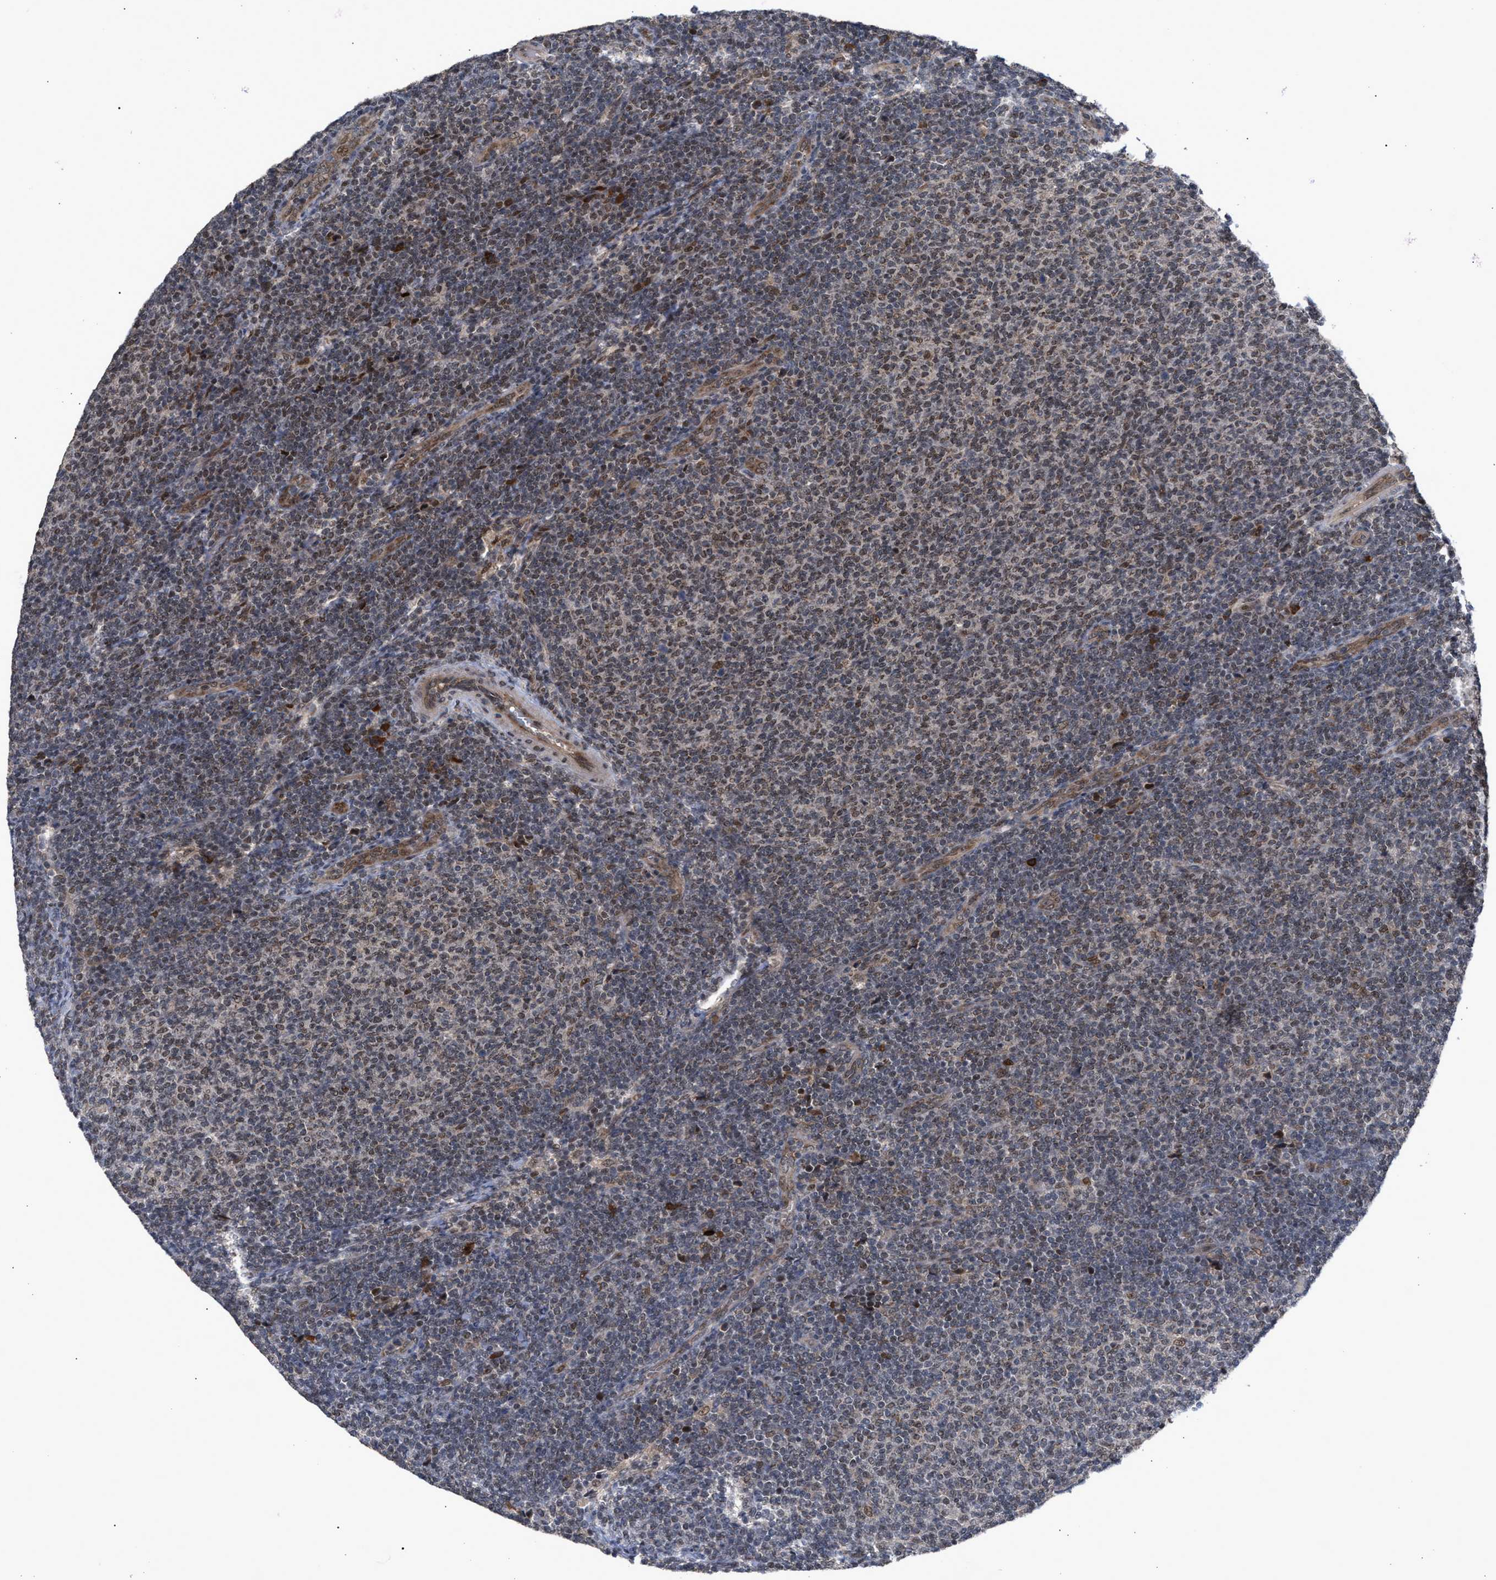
{"staining": {"intensity": "weak", "quantity": "<25%", "location": "nuclear"}, "tissue": "lymphoma", "cell_type": "Tumor cells", "image_type": "cancer", "snomed": [{"axis": "morphology", "description": "Malignant lymphoma, non-Hodgkin's type, Low grade"}, {"axis": "topography", "description": "Lymph node"}], "caption": "Immunohistochemical staining of human low-grade malignant lymphoma, non-Hodgkin's type exhibits no significant staining in tumor cells.", "gene": "MKNK2", "patient": {"sex": "male", "age": 66}}